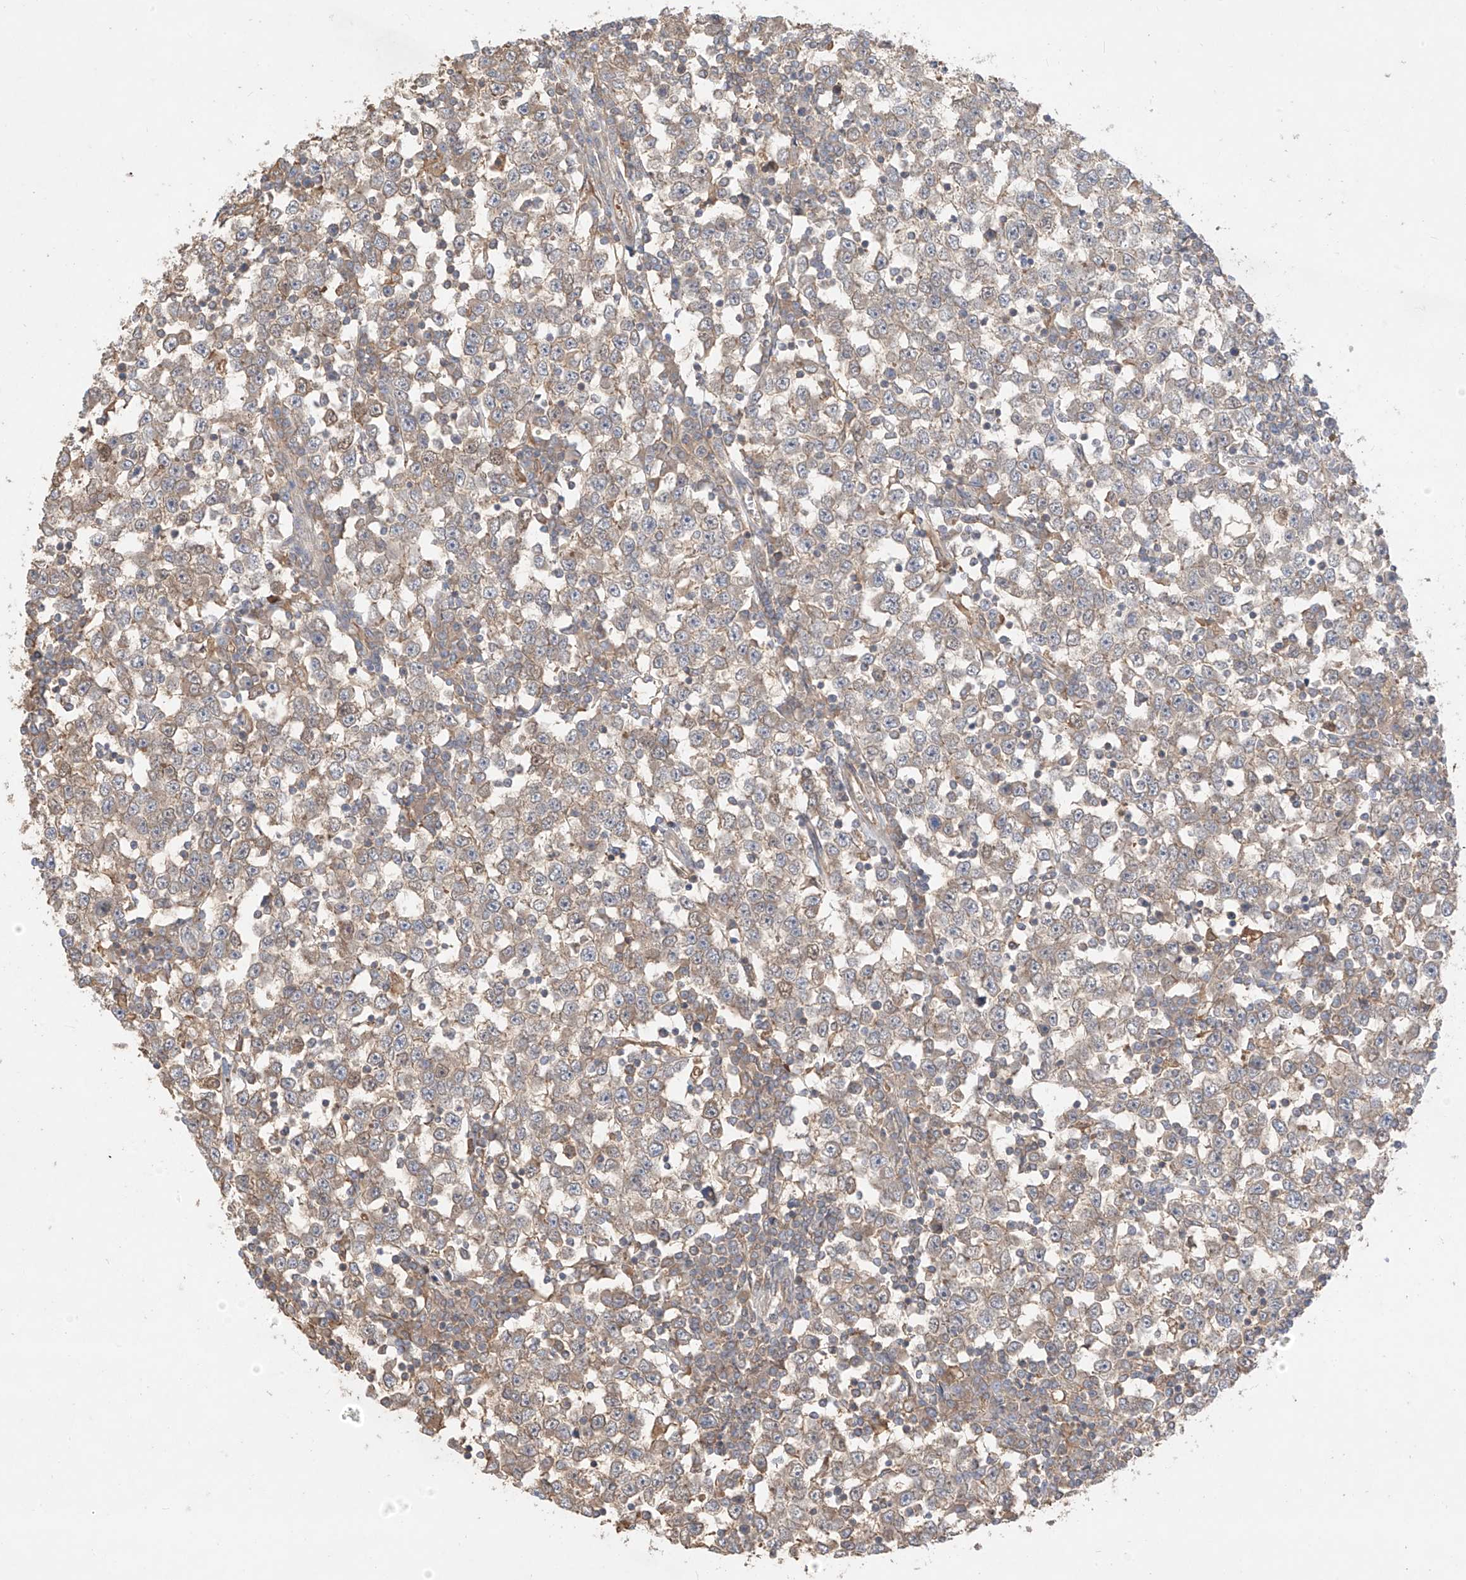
{"staining": {"intensity": "moderate", "quantity": "<25%", "location": "cytoplasmic/membranous"}, "tissue": "testis cancer", "cell_type": "Tumor cells", "image_type": "cancer", "snomed": [{"axis": "morphology", "description": "Seminoma, NOS"}, {"axis": "topography", "description": "Testis"}], "caption": "A high-resolution photomicrograph shows IHC staining of testis seminoma, which displays moderate cytoplasmic/membranous positivity in about <25% of tumor cells. (Brightfield microscopy of DAB IHC at high magnification).", "gene": "CACNA2D4", "patient": {"sex": "male", "age": 65}}